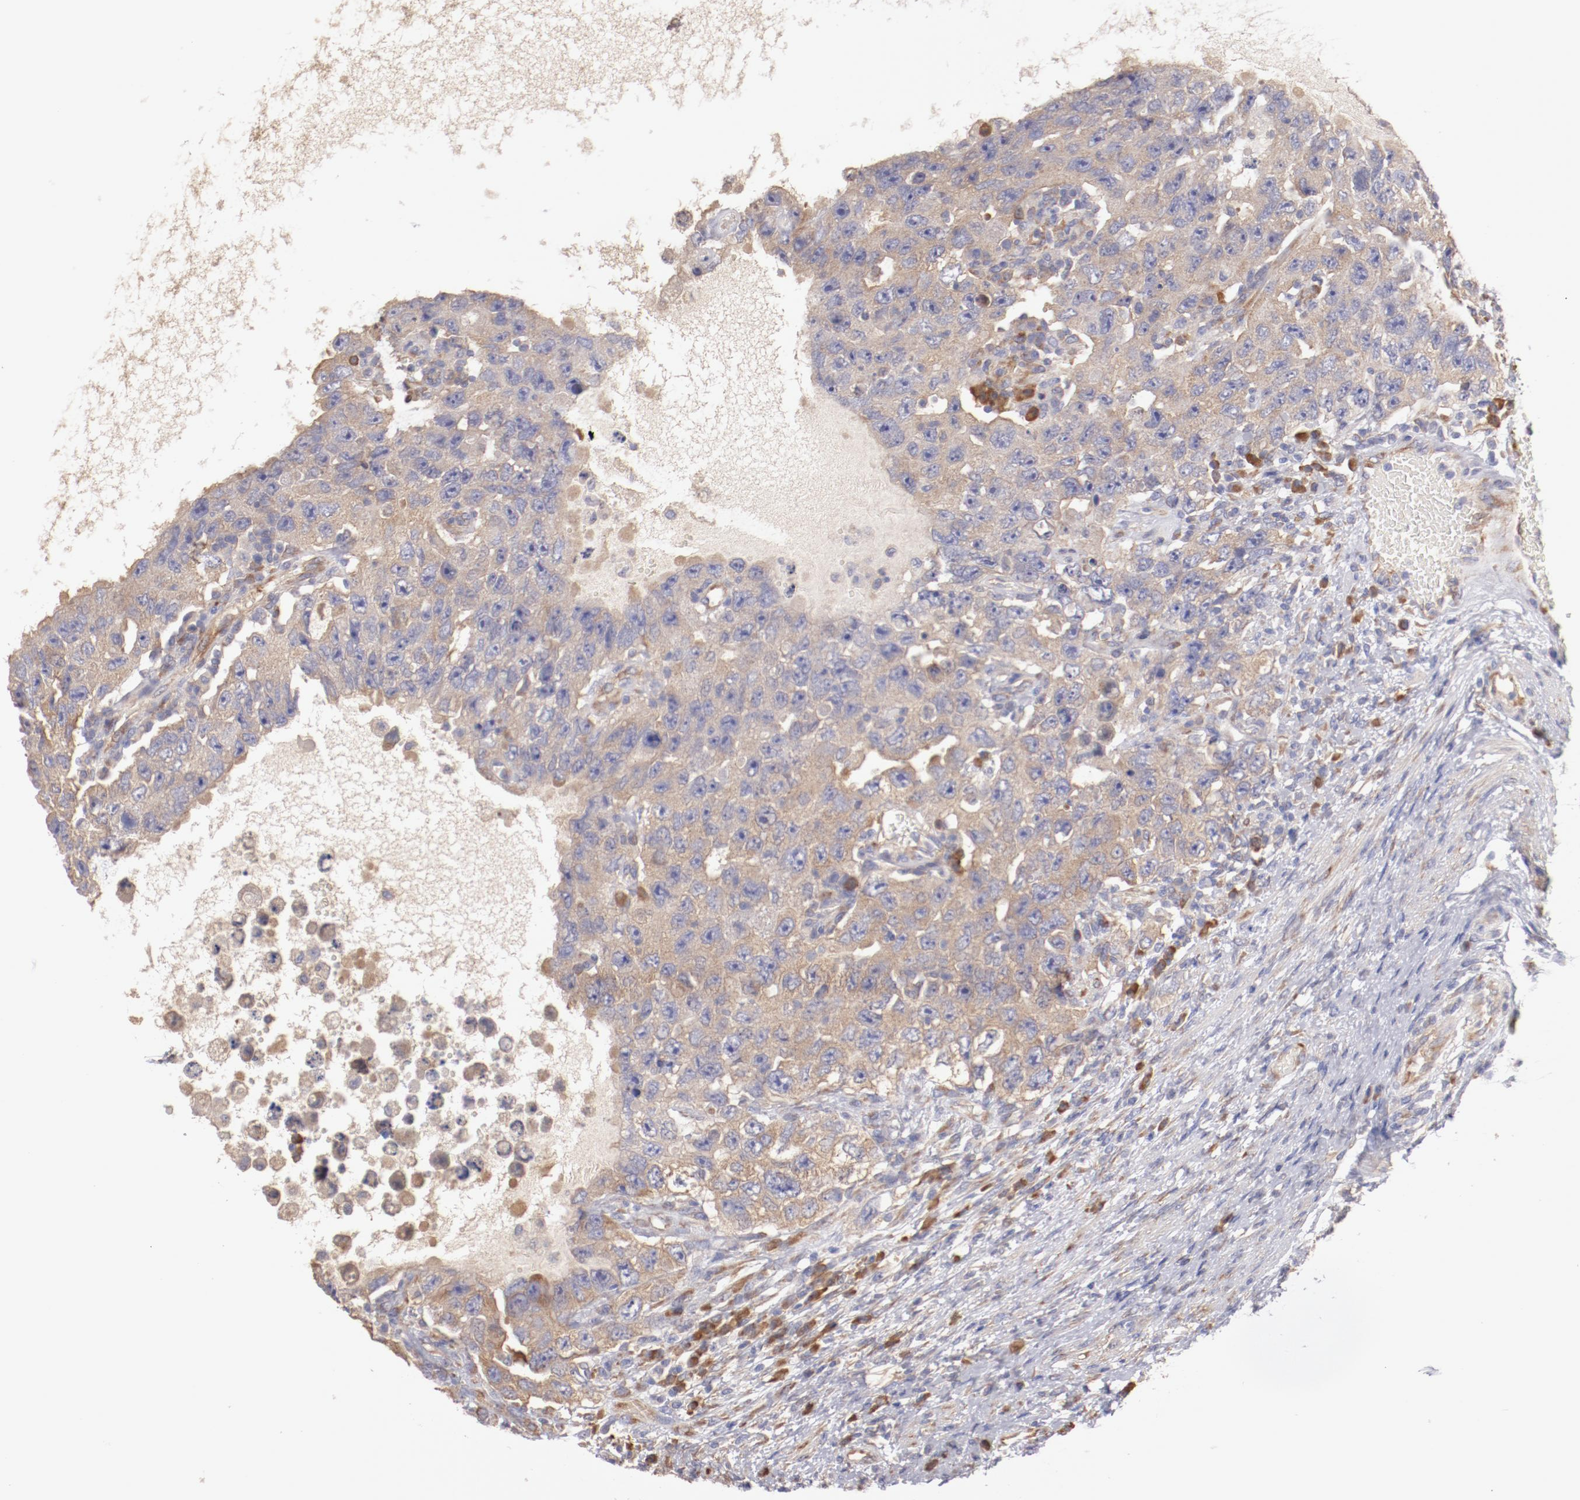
{"staining": {"intensity": "moderate", "quantity": "25%-75%", "location": "cytoplasmic/membranous"}, "tissue": "testis cancer", "cell_type": "Tumor cells", "image_type": "cancer", "snomed": [{"axis": "morphology", "description": "Carcinoma, Embryonal, NOS"}, {"axis": "topography", "description": "Testis"}], "caption": "An image of testis embryonal carcinoma stained for a protein reveals moderate cytoplasmic/membranous brown staining in tumor cells.", "gene": "ENTPD5", "patient": {"sex": "male", "age": 26}}